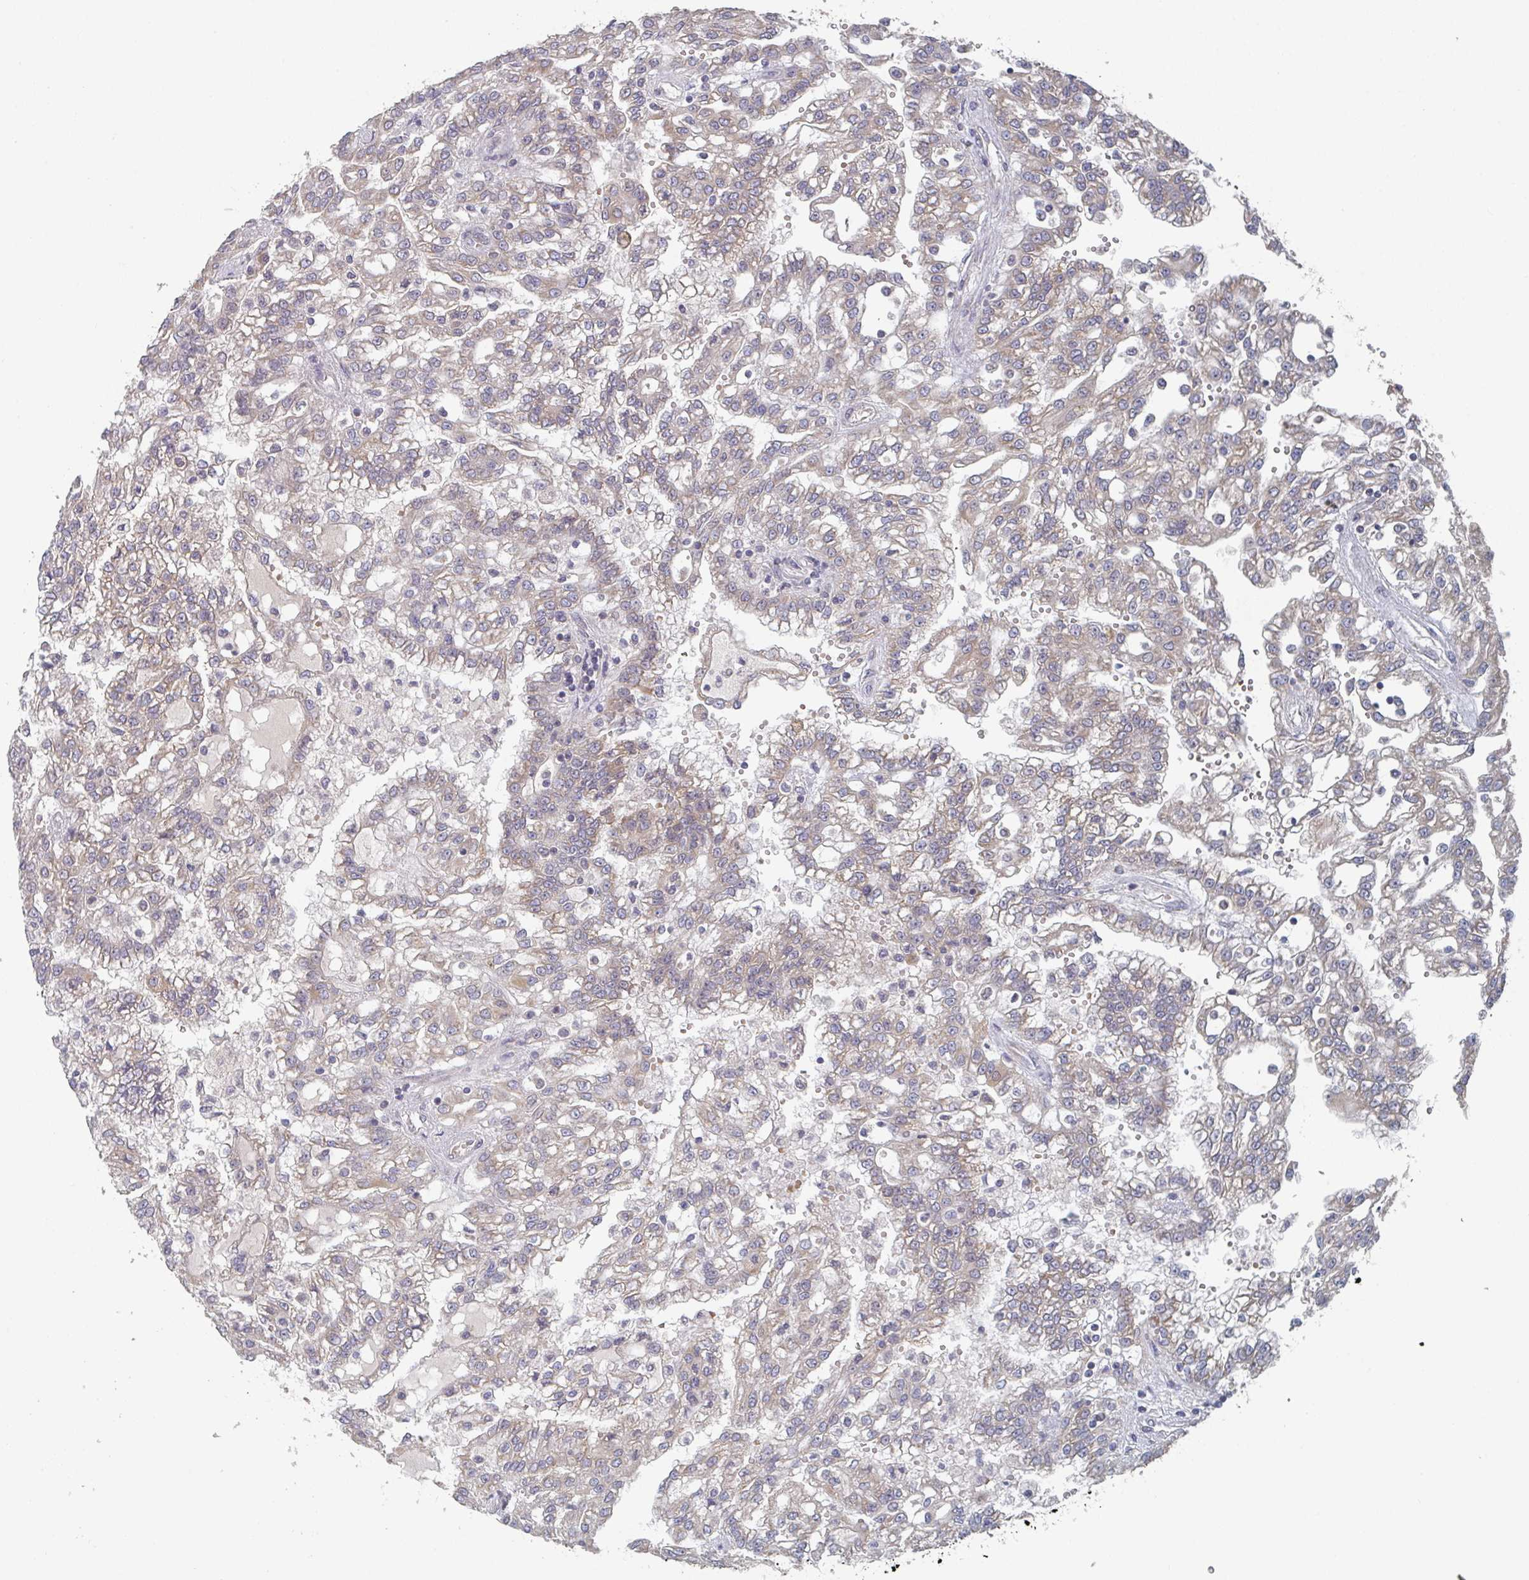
{"staining": {"intensity": "weak", "quantity": "<25%", "location": "cytoplasmic/membranous"}, "tissue": "renal cancer", "cell_type": "Tumor cells", "image_type": "cancer", "snomed": [{"axis": "morphology", "description": "Adenocarcinoma, NOS"}, {"axis": "topography", "description": "Kidney"}], "caption": "Immunohistochemistry (IHC) of adenocarcinoma (renal) shows no expression in tumor cells.", "gene": "ELOVL1", "patient": {"sex": "male", "age": 63}}